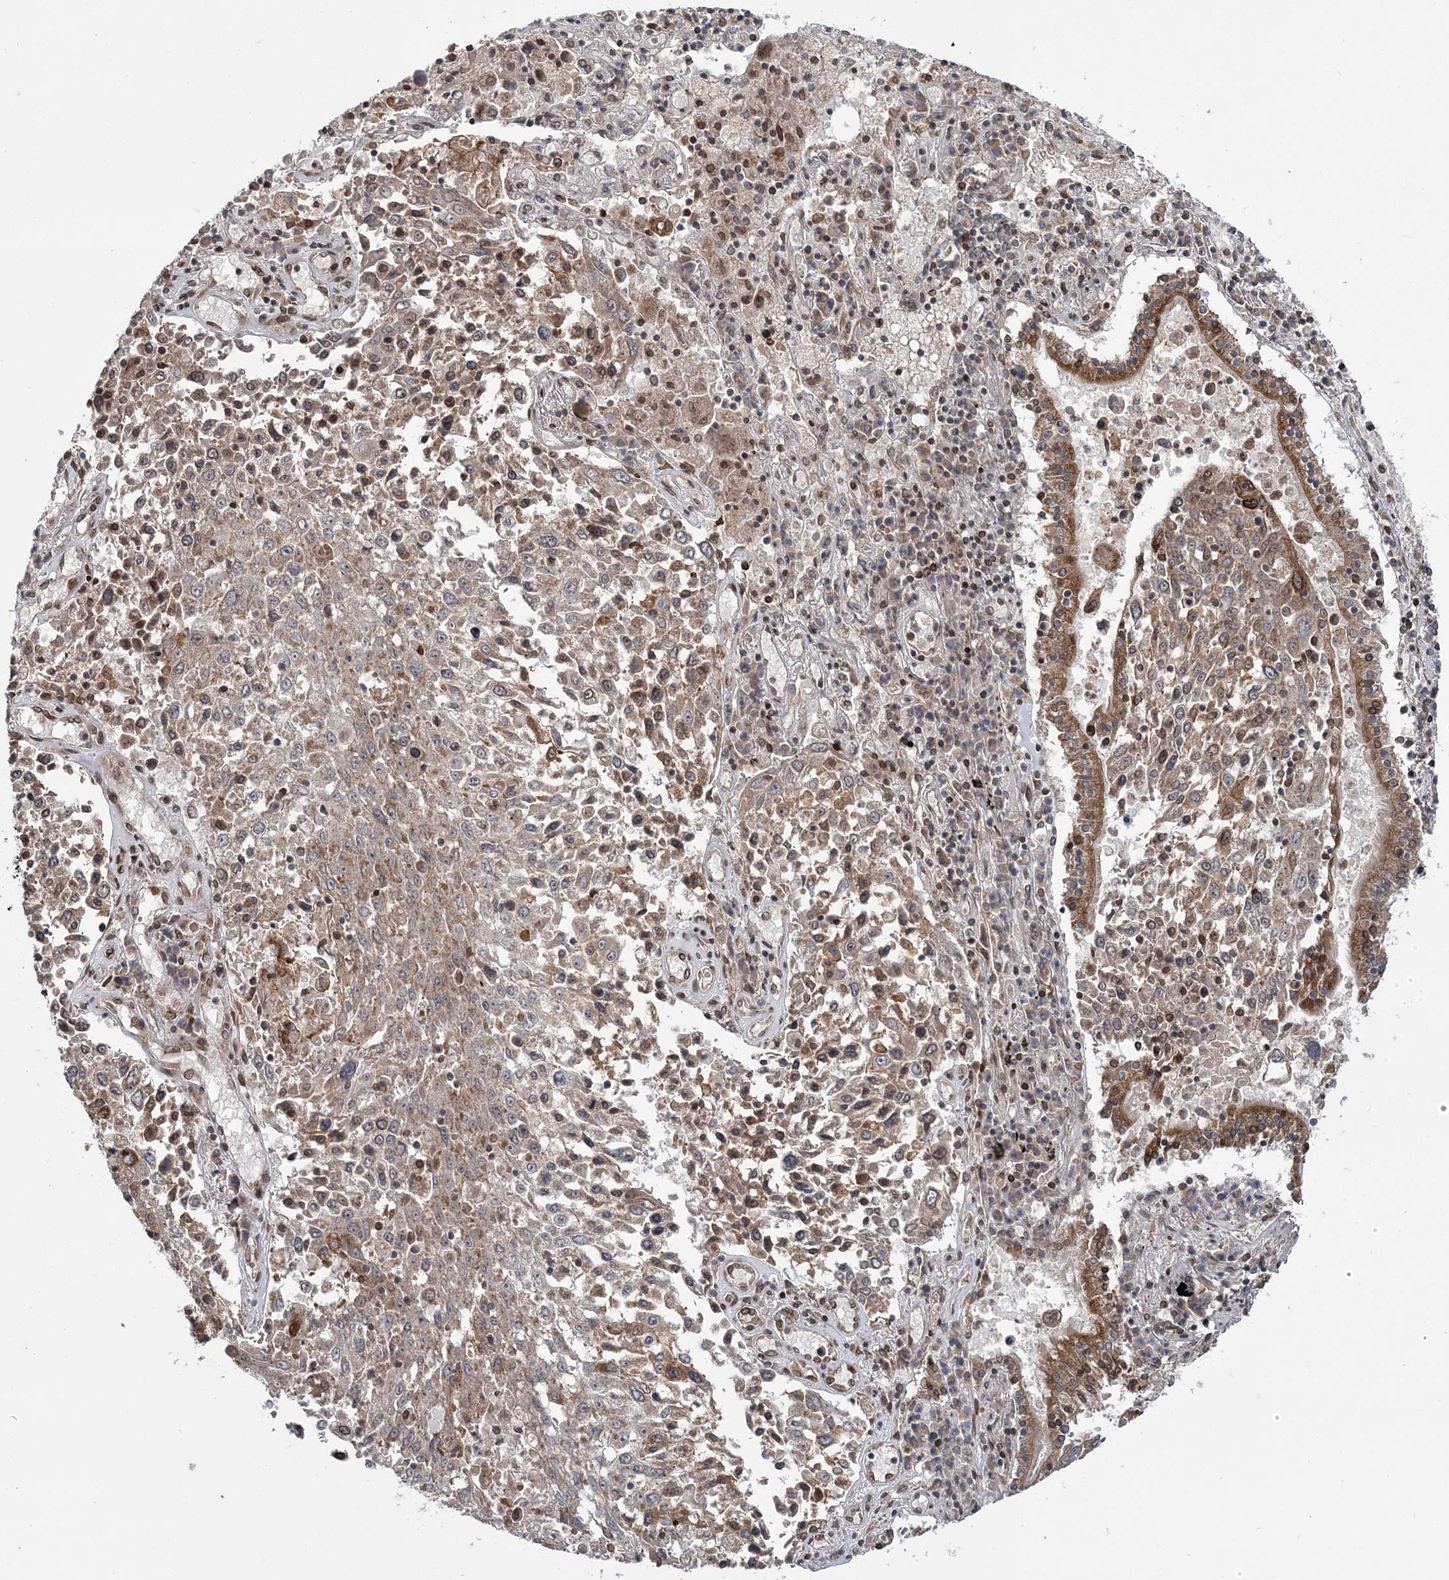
{"staining": {"intensity": "weak", "quantity": ">75%", "location": "cytoplasmic/membranous"}, "tissue": "lung cancer", "cell_type": "Tumor cells", "image_type": "cancer", "snomed": [{"axis": "morphology", "description": "Squamous cell carcinoma, NOS"}, {"axis": "topography", "description": "Lung"}], "caption": "This micrograph displays IHC staining of squamous cell carcinoma (lung), with low weak cytoplasmic/membranous staining in about >75% of tumor cells.", "gene": "DNAJC27", "patient": {"sex": "male", "age": 65}}